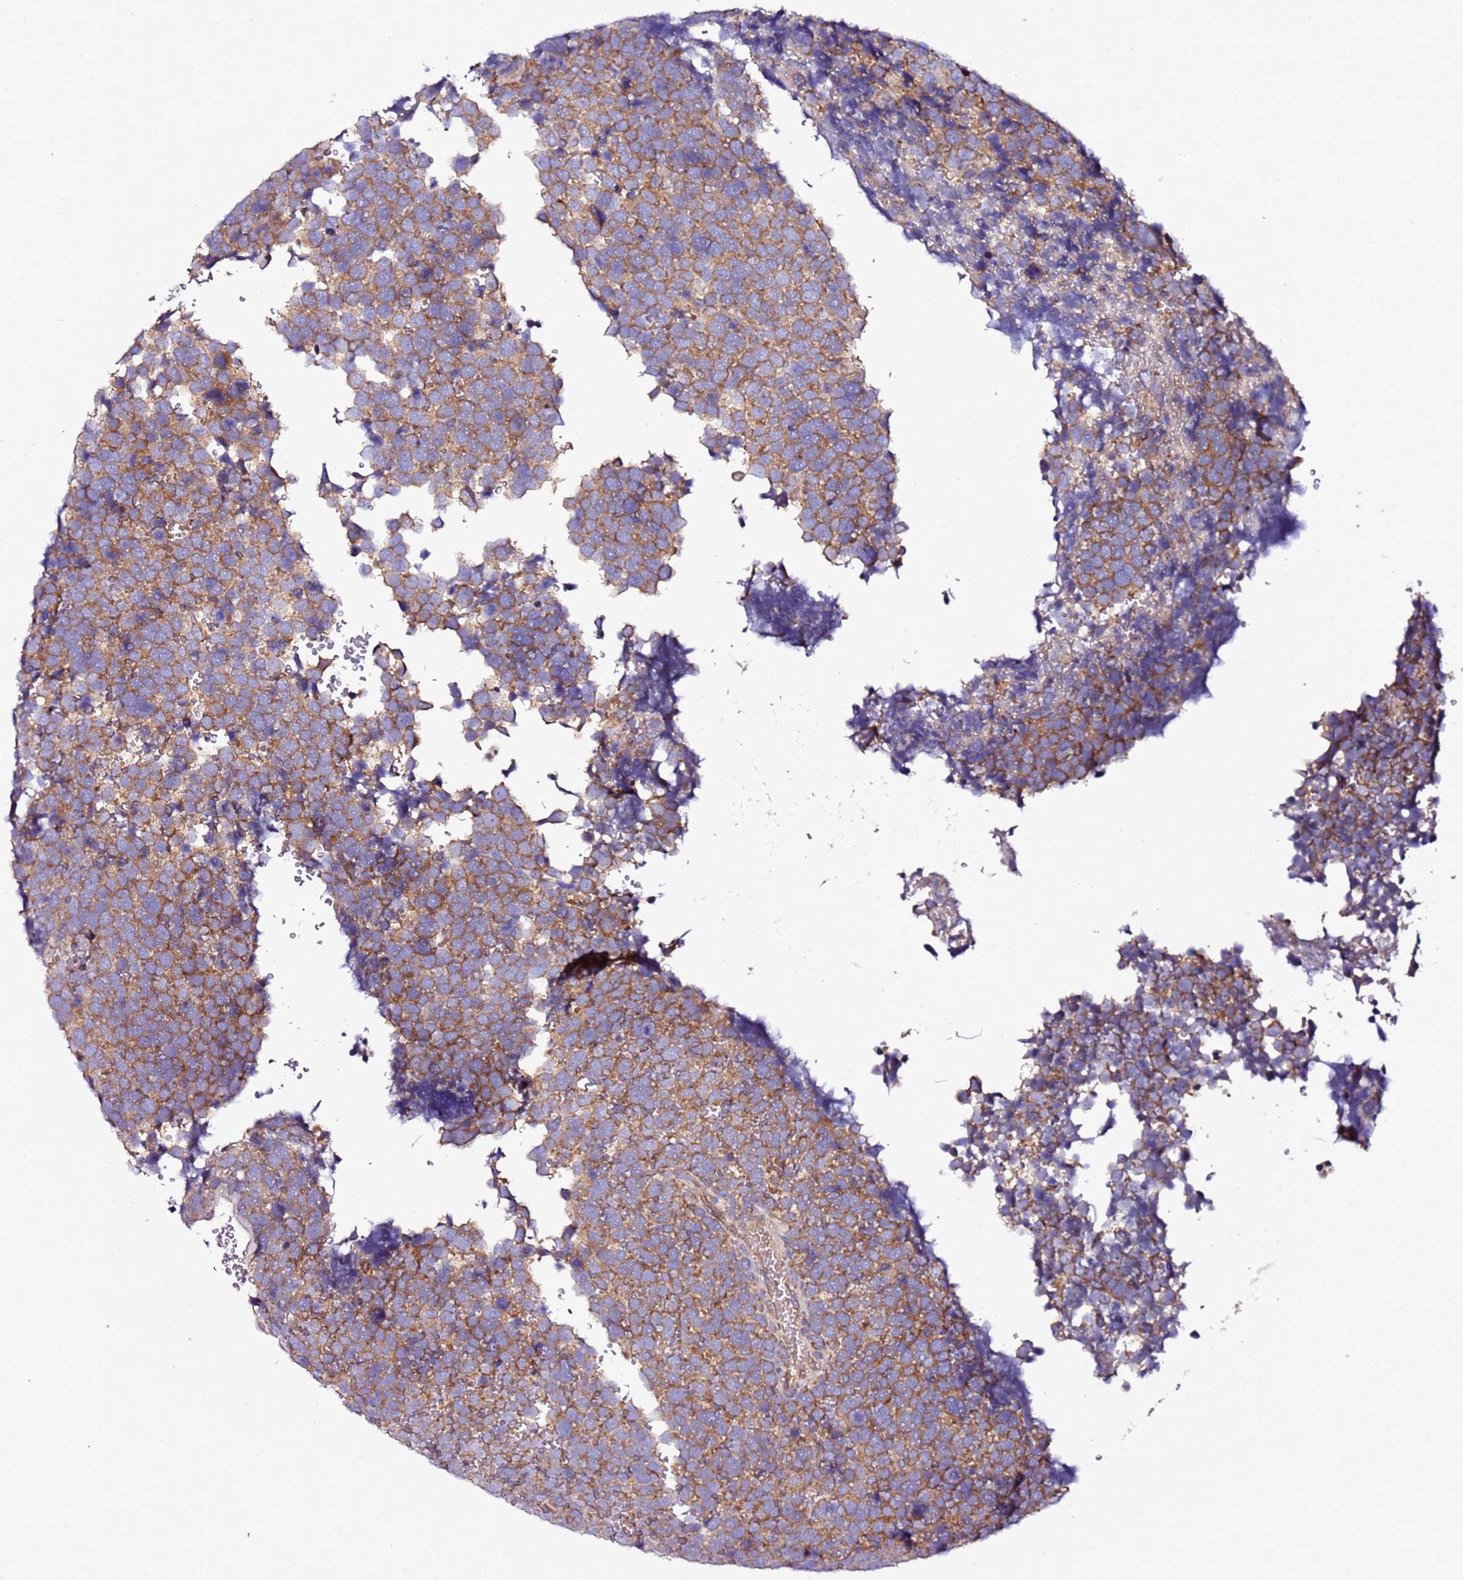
{"staining": {"intensity": "moderate", "quantity": ">75%", "location": "cytoplasmic/membranous"}, "tissue": "urothelial cancer", "cell_type": "Tumor cells", "image_type": "cancer", "snomed": [{"axis": "morphology", "description": "Urothelial carcinoma, High grade"}, {"axis": "topography", "description": "Urinary bladder"}], "caption": "Urothelial cancer stained with a brown dye demonstrates moderate cytoplasmic/membranous positive staining in about >75% of tumor cells.", "gene": "C19orf12", "patient": {"sex": "female", "age": 82}}